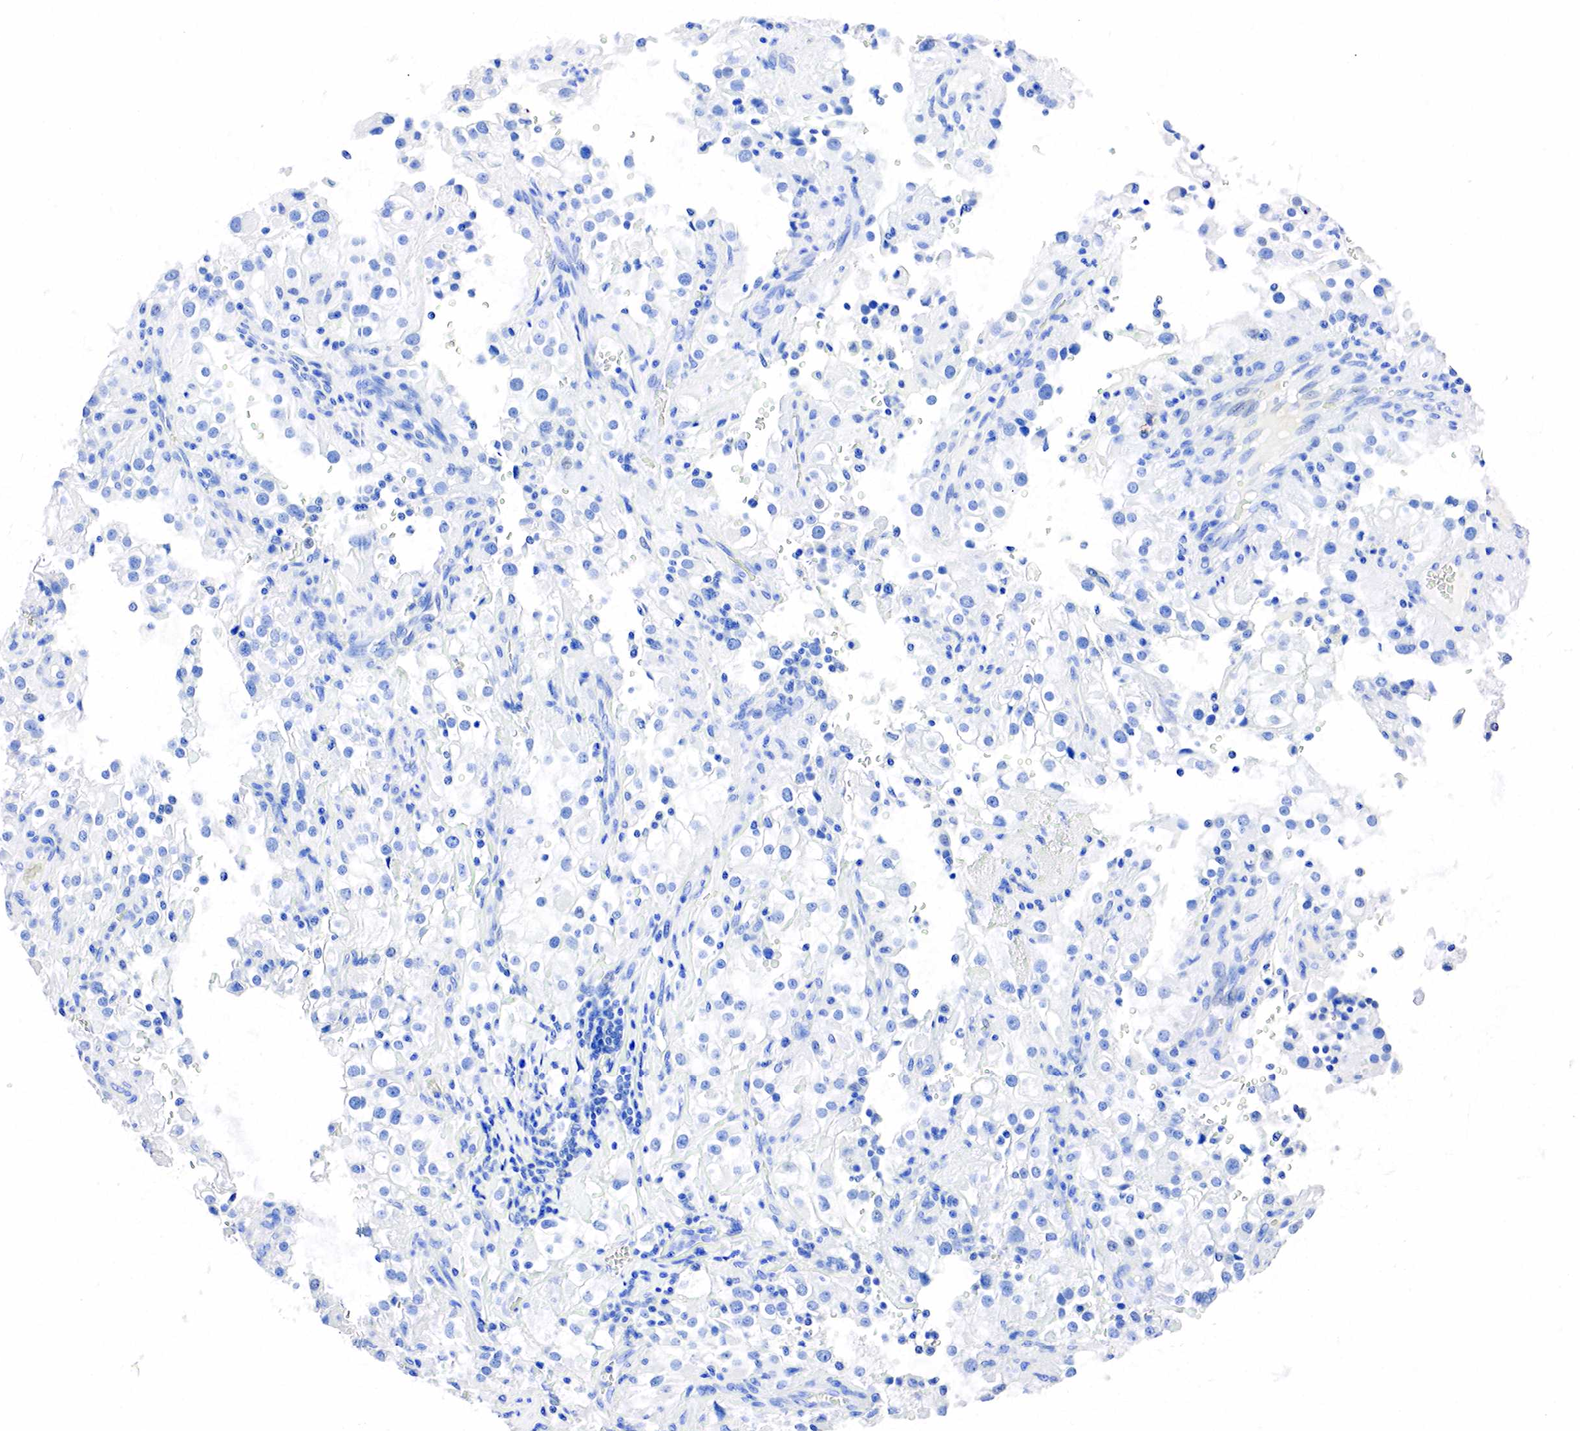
{"staining": {"intensity": "negative", "quantity": "none", "location": "none"}, "tissue": "renal cancer", "cell_type": "Tumor cells", "image_type": "cancer", "snomed": [{"axis": "morphology", "description": "Adenocarcinoma, NOS"}, {"axis": "topography", "description": "Kidney"}], "caption": "Tumor cells show no significant staining in adenocarcinoma (renal).", "gene": "SST", "patient": {"sex": "female", "age": 52}}